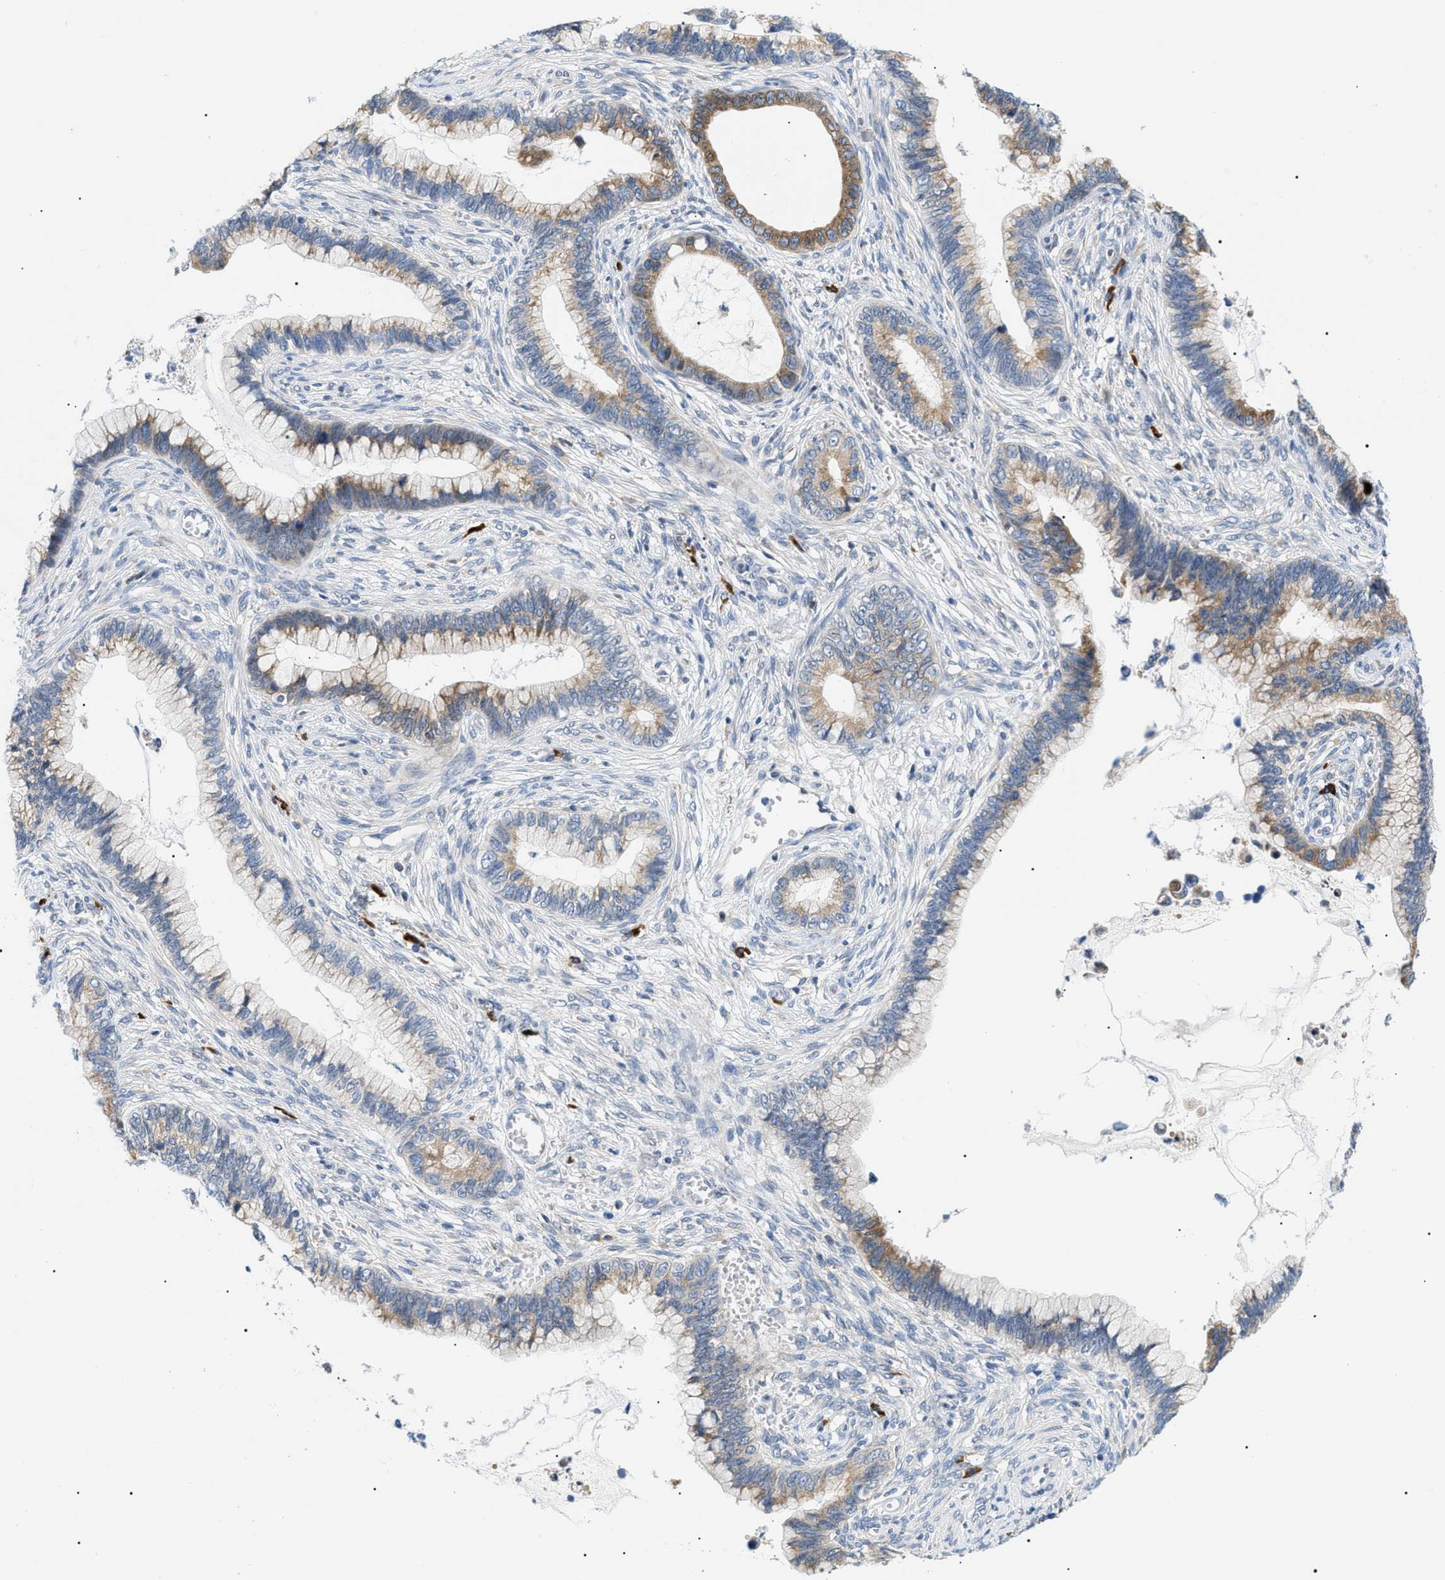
{"staining": {"intensity": "moderate", "quantity": "25%-75%", "location": "cytoplasmic/membranous"}, "tissue": "cervical cancer", "cell_type": "Tumor cells", "image_type": "cancer", "snomed": [{"axis": "morphology", "description": "Adenocarcinoma, NOS"}, {"axis": "topography", "description": "Cervix"}], "caption": "Immunohistochemical staining of cervical adenocarcinoma exhibits moderate cytoplasmic/membranous protein positivity in approximately 25%-75% of tumor cells. The protein of interest is shown in brown color, while the nuclei are stained blue.", "gene": "DERL1", "patient": {"sex": "female", "age": 44}}